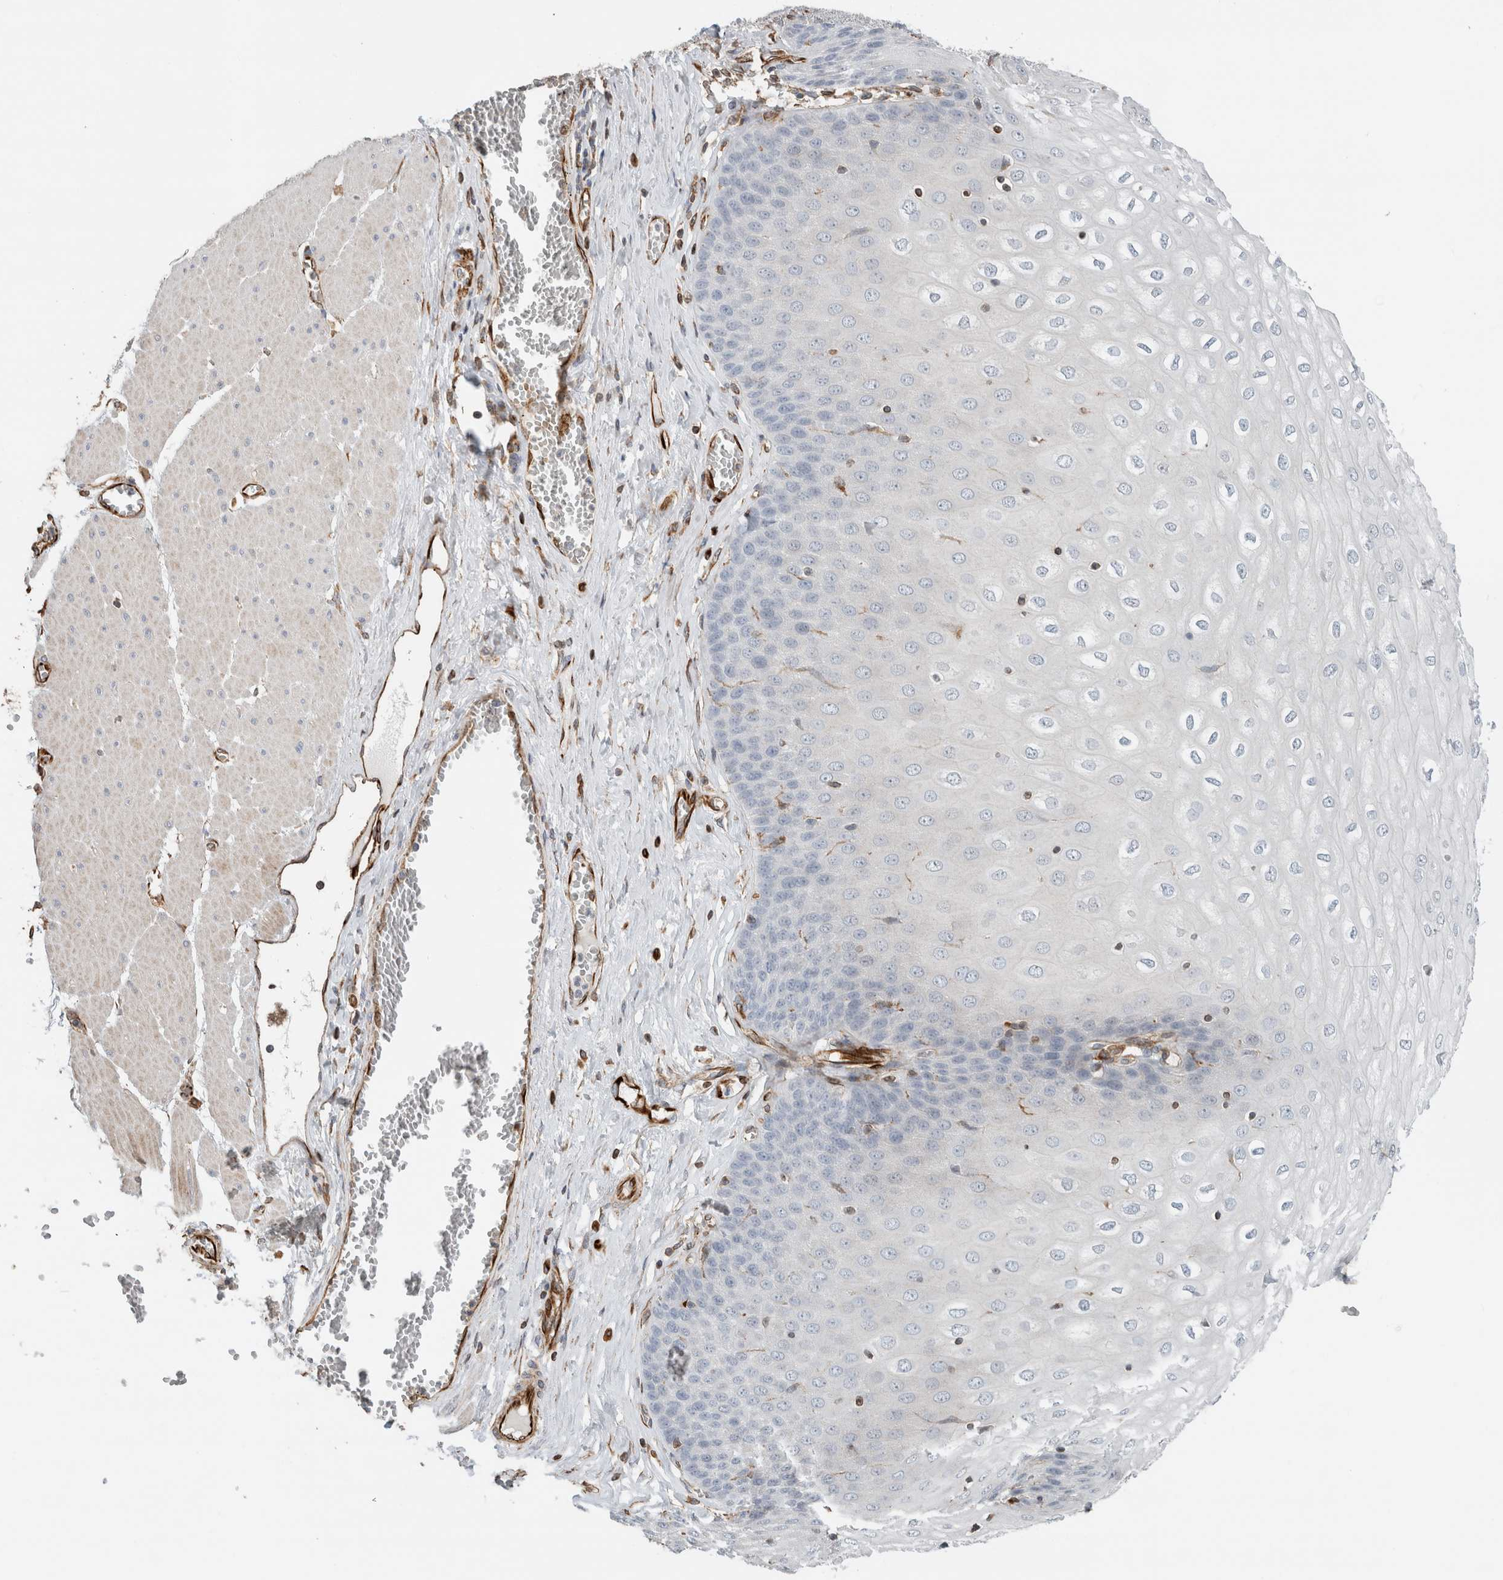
{"staining": {"intensity": "negative", "quantity": "none", "location": "none"}, "tissue": "esophagus", "cell_type": "Squamous epithelial cells", "image_type": "normal", "snomed": [{"axis": "morphology", "description": "Normal tissue, NOS"}, {"axis": "topography", "description": "Esophagus"}], "caption": "Immunohistochemistry (IHC) image of normal esophagus: esophagus stained with DAB reveals no significant protein staining in squamous epithelial cells.", "gene": "LY86", "patient": {"sex": "male", "age": 60}}